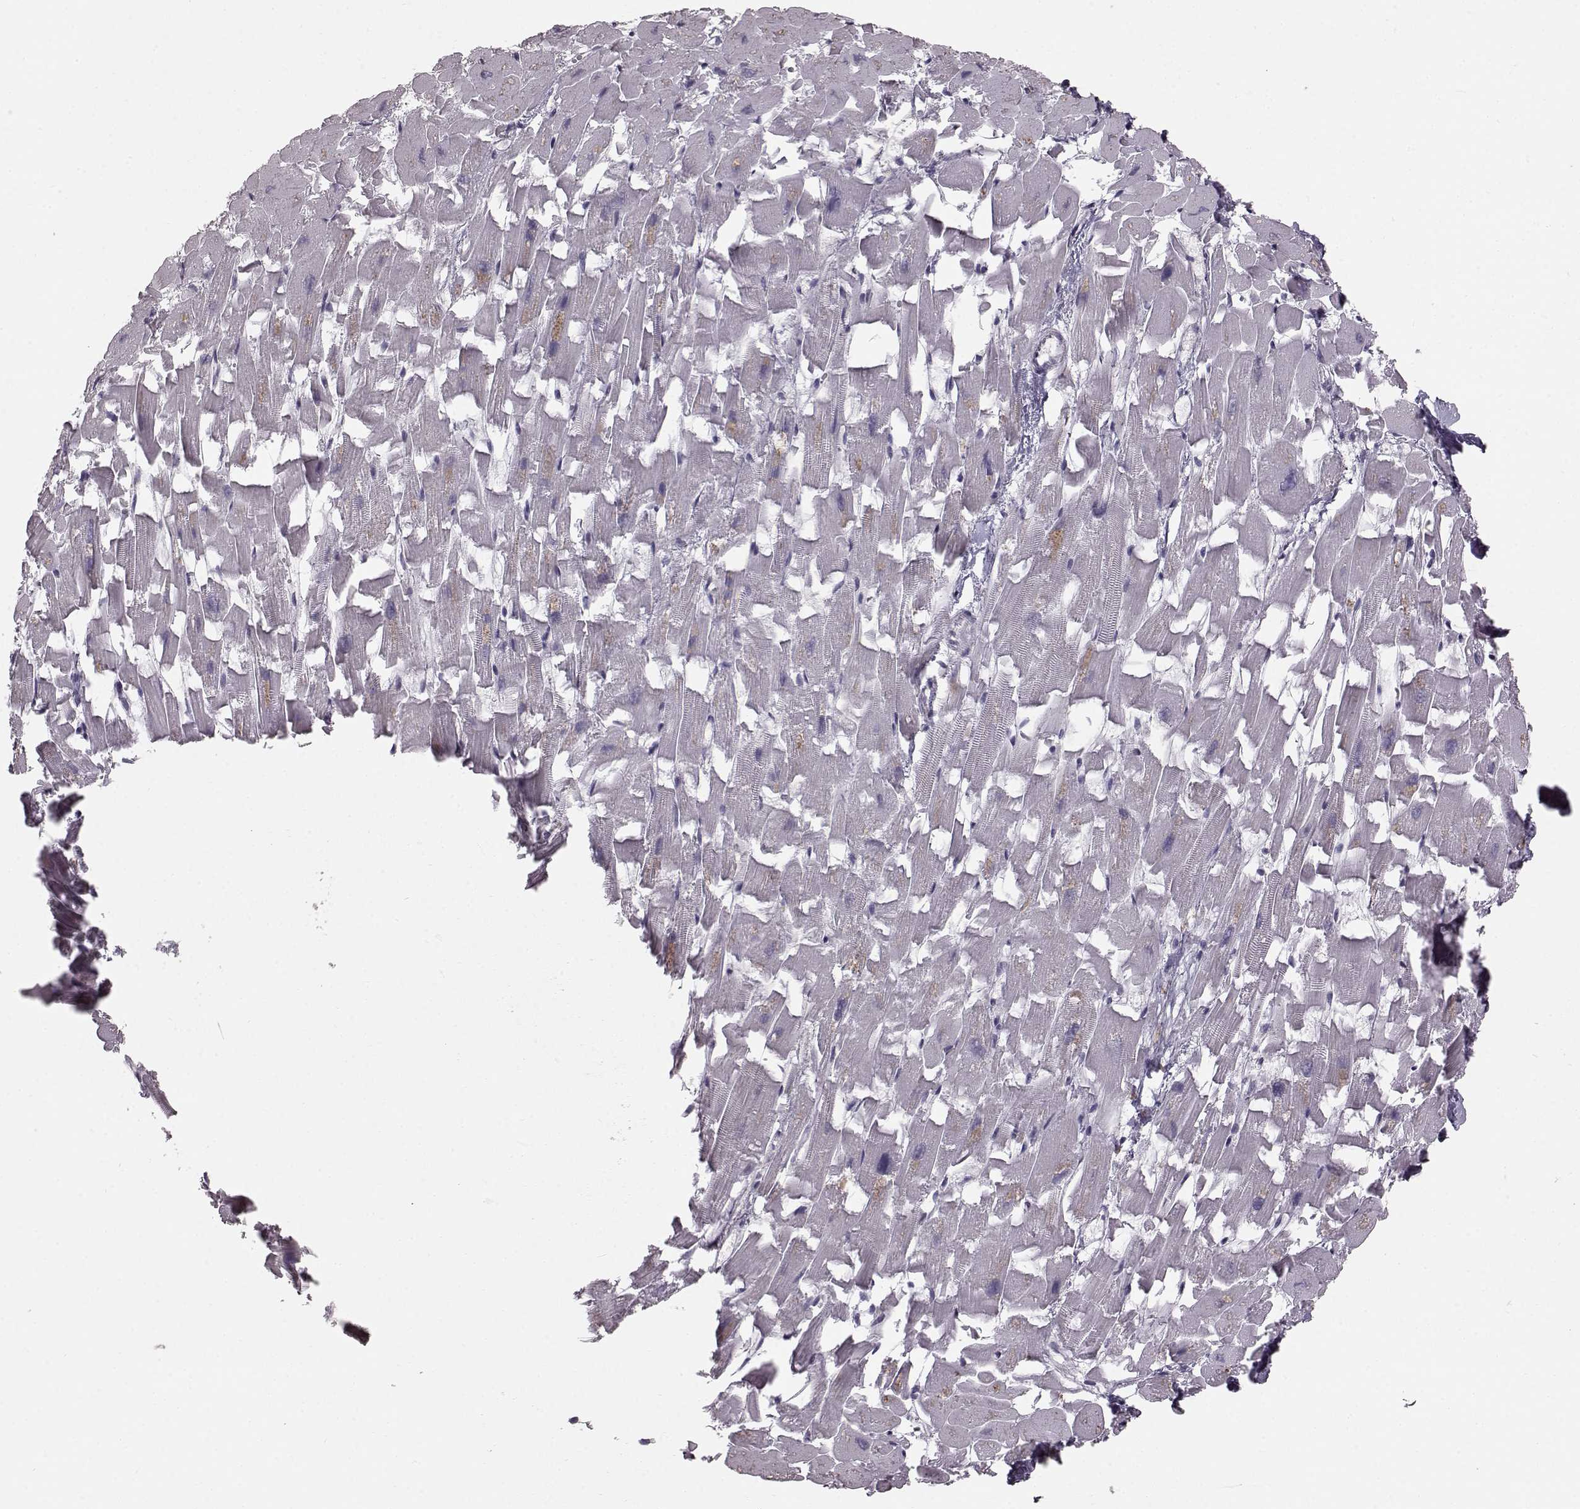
{"staining": {"intensity": "negative", "quantity": "none", "location": "none"}, "tissue": "heart muscle", "cell_type": "Cardiomyocytes", "image_type": "normal", "snomed": [{"axis": "morphology", "description": "Normal tissue, NOS"}, {"axis": "topography", "description": "Heart"}], "caption": "Cardiomyocytes are negative for protein expression in normal human heart muscle. (Brightfield microscopy of DAB immunohistochemistry at high magnification).", "gene": "TCHHL1", "patient": {"sex": "female", "age": 64}}